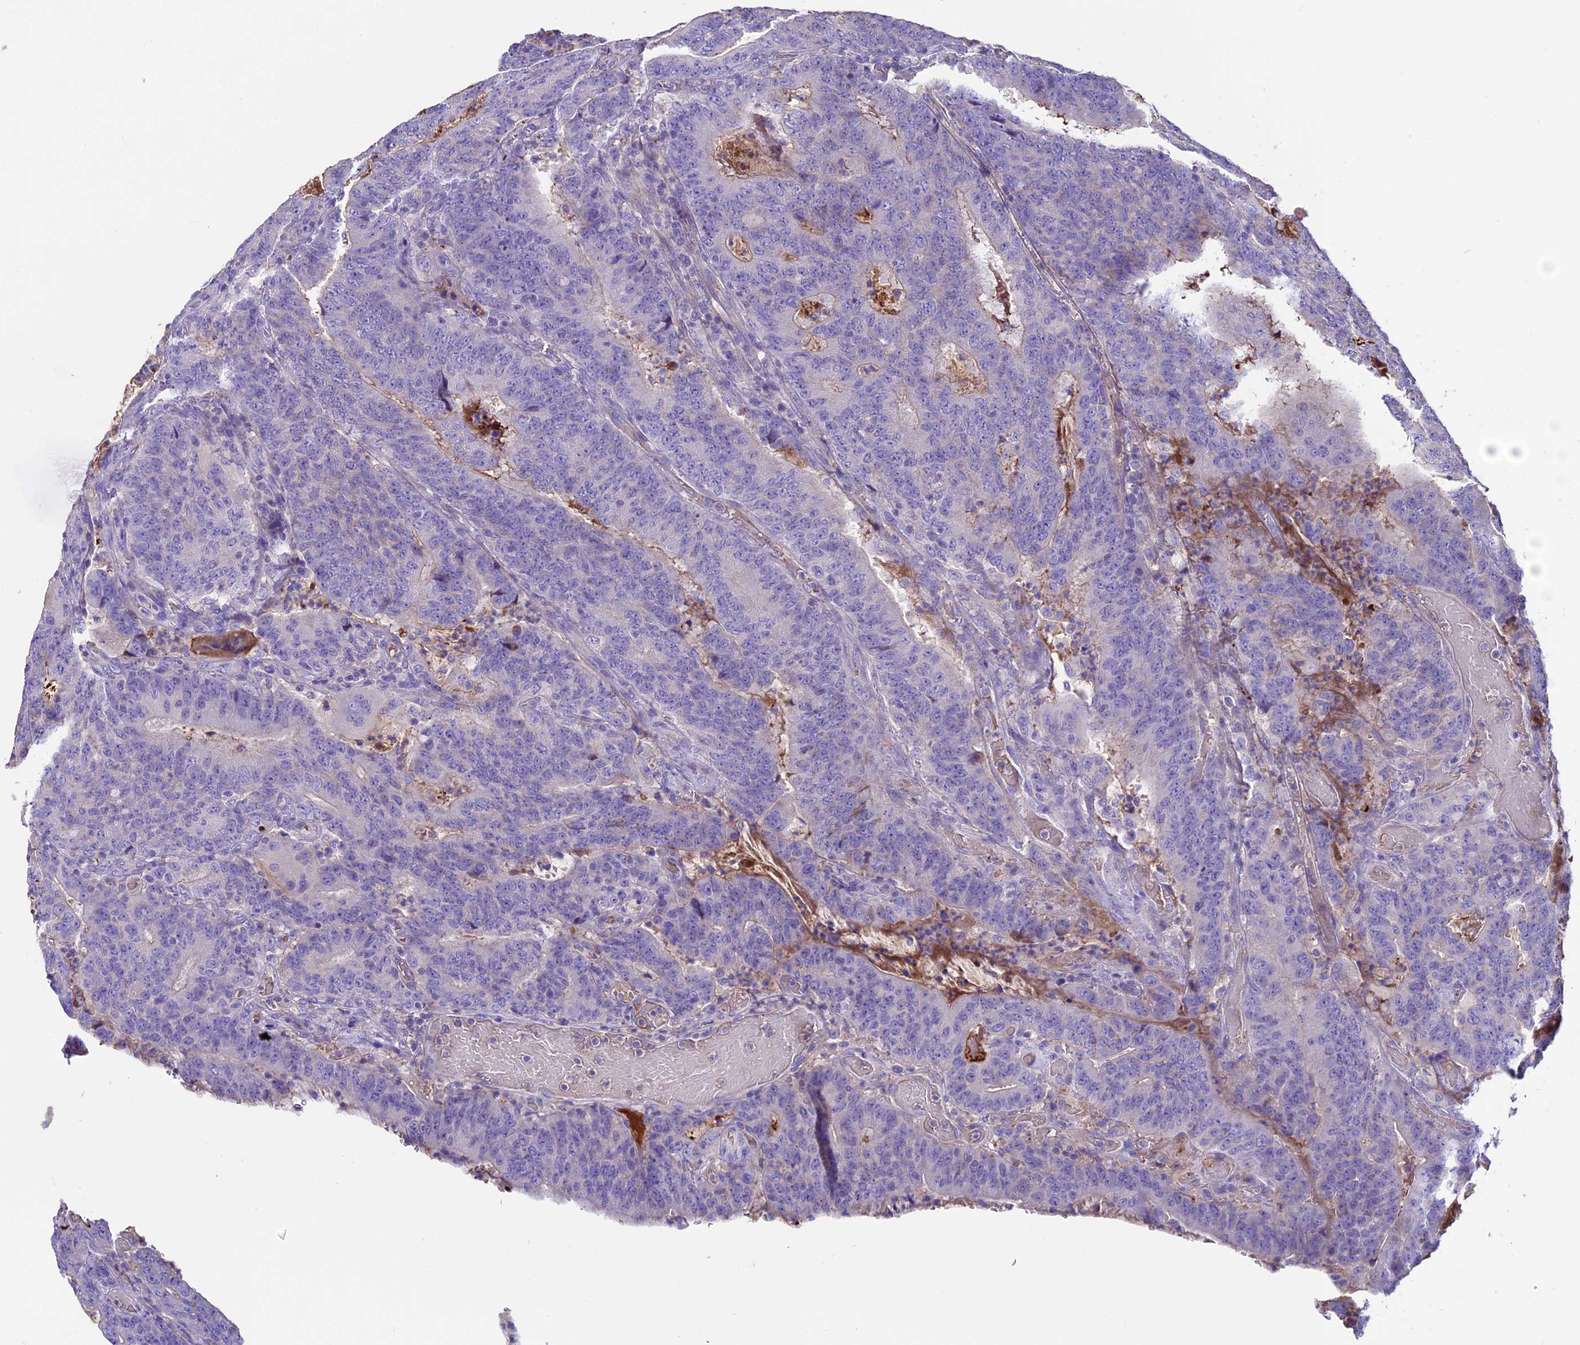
{"staining": {"intensity": "negative", "quantity": "none", "location": "none"}, "tissue": "colorectal cancer", "cell_type": "Tumor cells", "image_type": "cancer", "snomed": [{"axis": "morphology", "description": "Normal tissue, NOS"}, {"axis": "morphology", "description": "Adenocarcinoma, NOS"}, {"axis": "topography", "description": "Colon"}], "caption": "Tumor cells show no significant positivity in colorectal cancer.", "gene": "TCP11L2", "patient": {"sex": "female", "age": 75}}